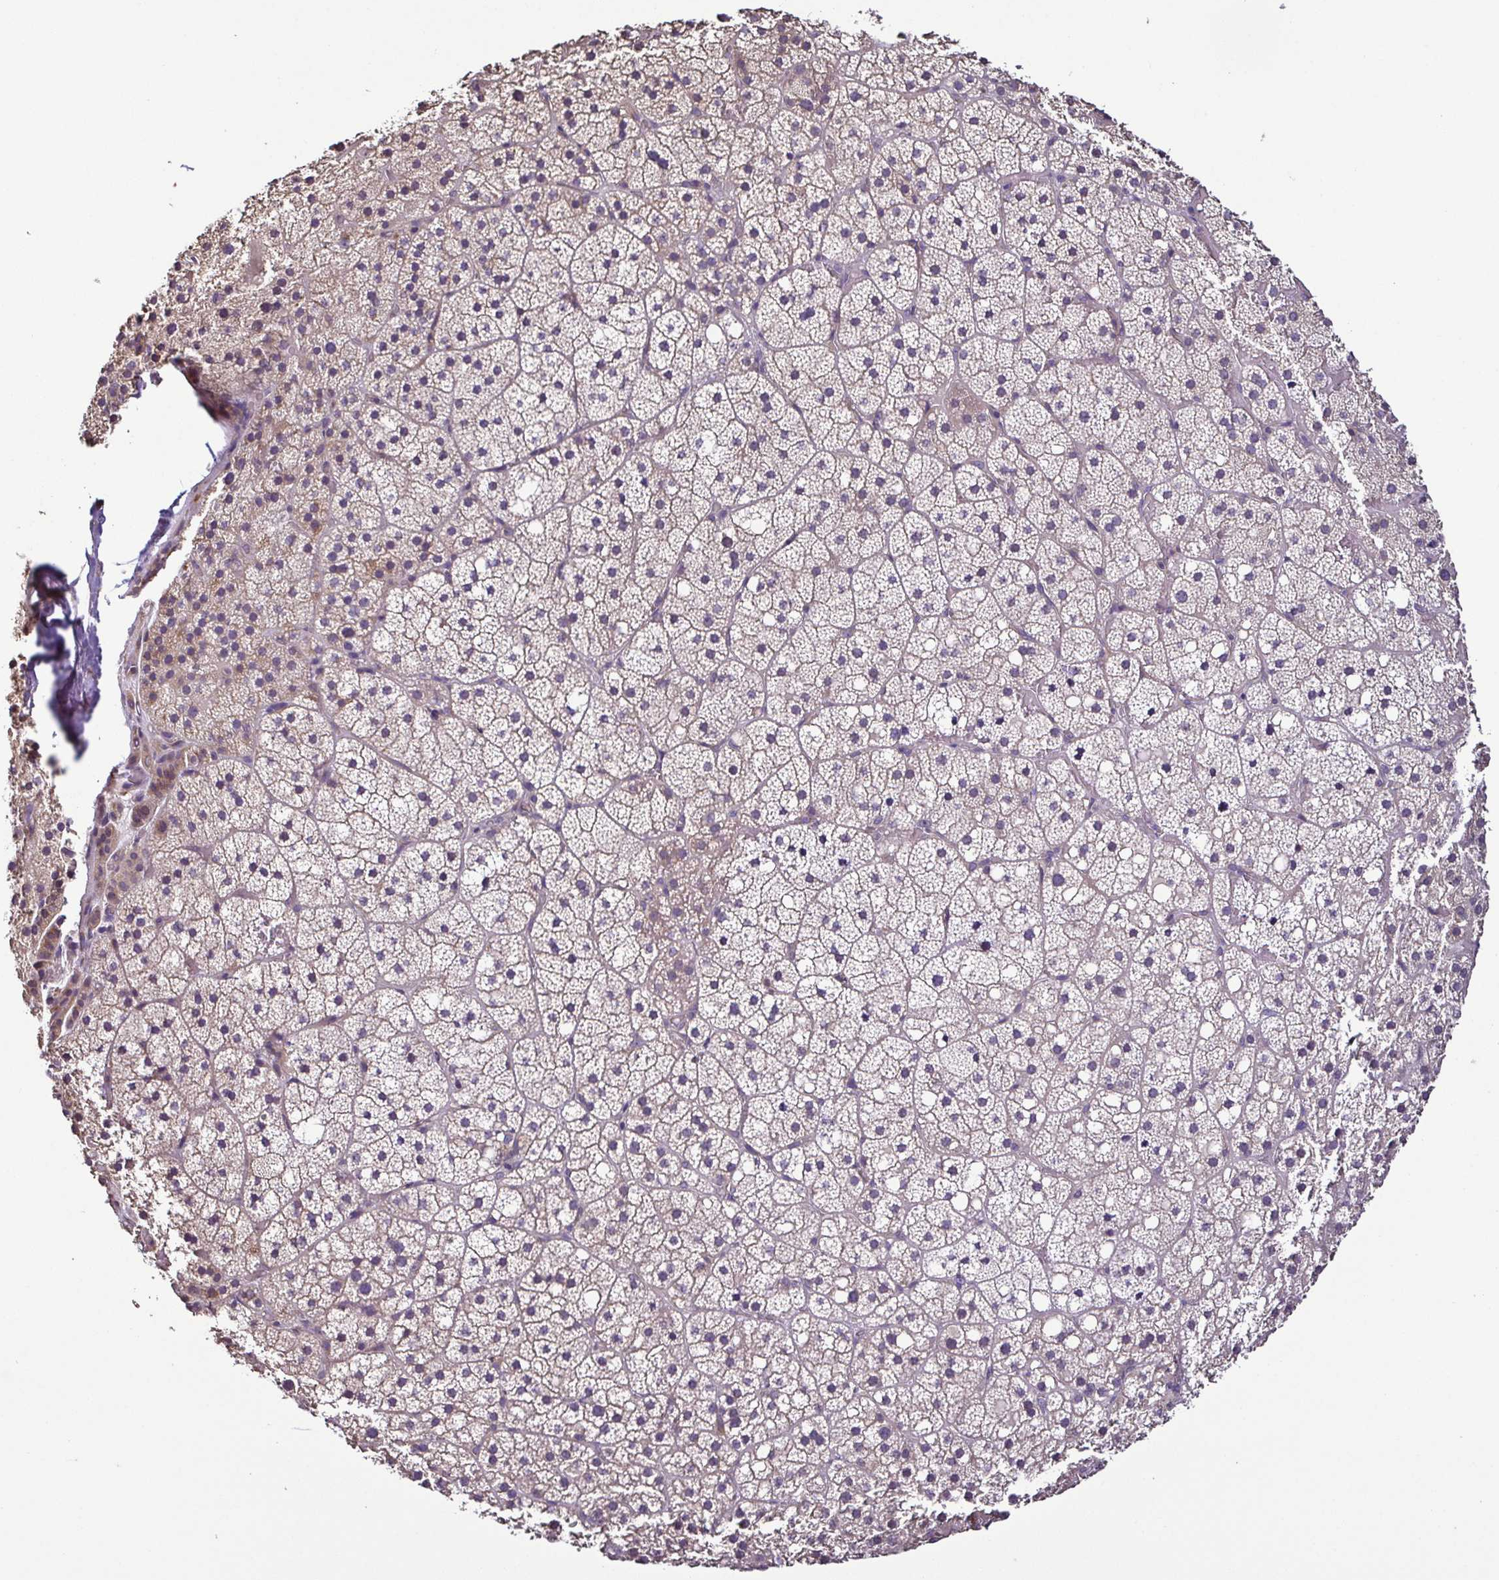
{"staining": {"intensity": "weak", "quantity": "<25%", "location": "cytoplasmic/membranous"}, "tissue": "adrenal gland", "cell_type": "Glandular cells", "image_type": "normal", "snomed": [{"axis": "morphology", "description": "Normal tissue, NOS"}, {"axis": "topography", "description": "Adrenal gland"}], "caption": "Histopathology image shows no protein expression in glandular cells of unremarkable adrenal gland. The staining is performed using DAB (3,3'-diaminobenzidine) brown chromogen with nuclei counter-stained in using hematoxylin.", "gene": "LMOD2", "patient": {"sex": "male", "age": 53}}